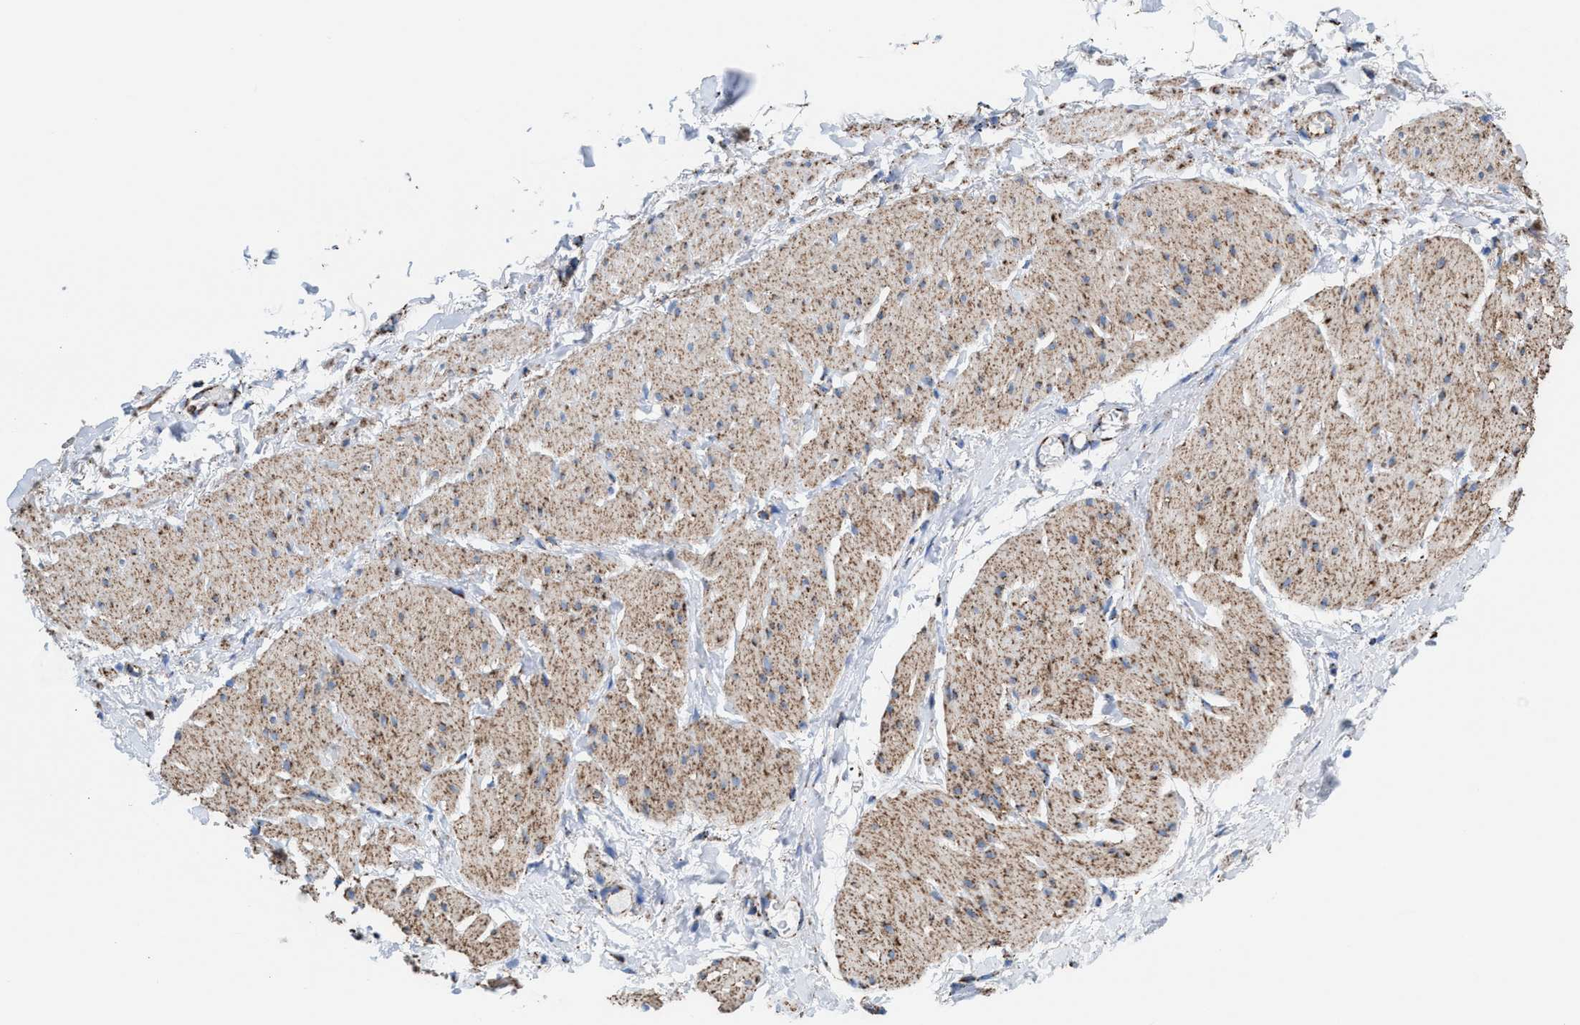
{"staining": {"intensity": "moderate", "quantity": ">75%", "location": "cytoplasmic/membranous"}, "tissue": "smooth muscle", "cell_type": "Smooth muscle cells", "image_type": "normal", "snomed": [{"axis": "morphology", "description": "Normal tissue, NOS"}, {"axis": "topography", "description": "Smooth muscle"}], "caption": "A micrograph showing moderate cytoplasmic/membranous expression in approximately >75% of smooth muscle cells in benign smooth muscle, as visualized by brown immunohistochemical staining.", "gene": "ECHS1", "patient": {"sex": "male", "age": 16}}